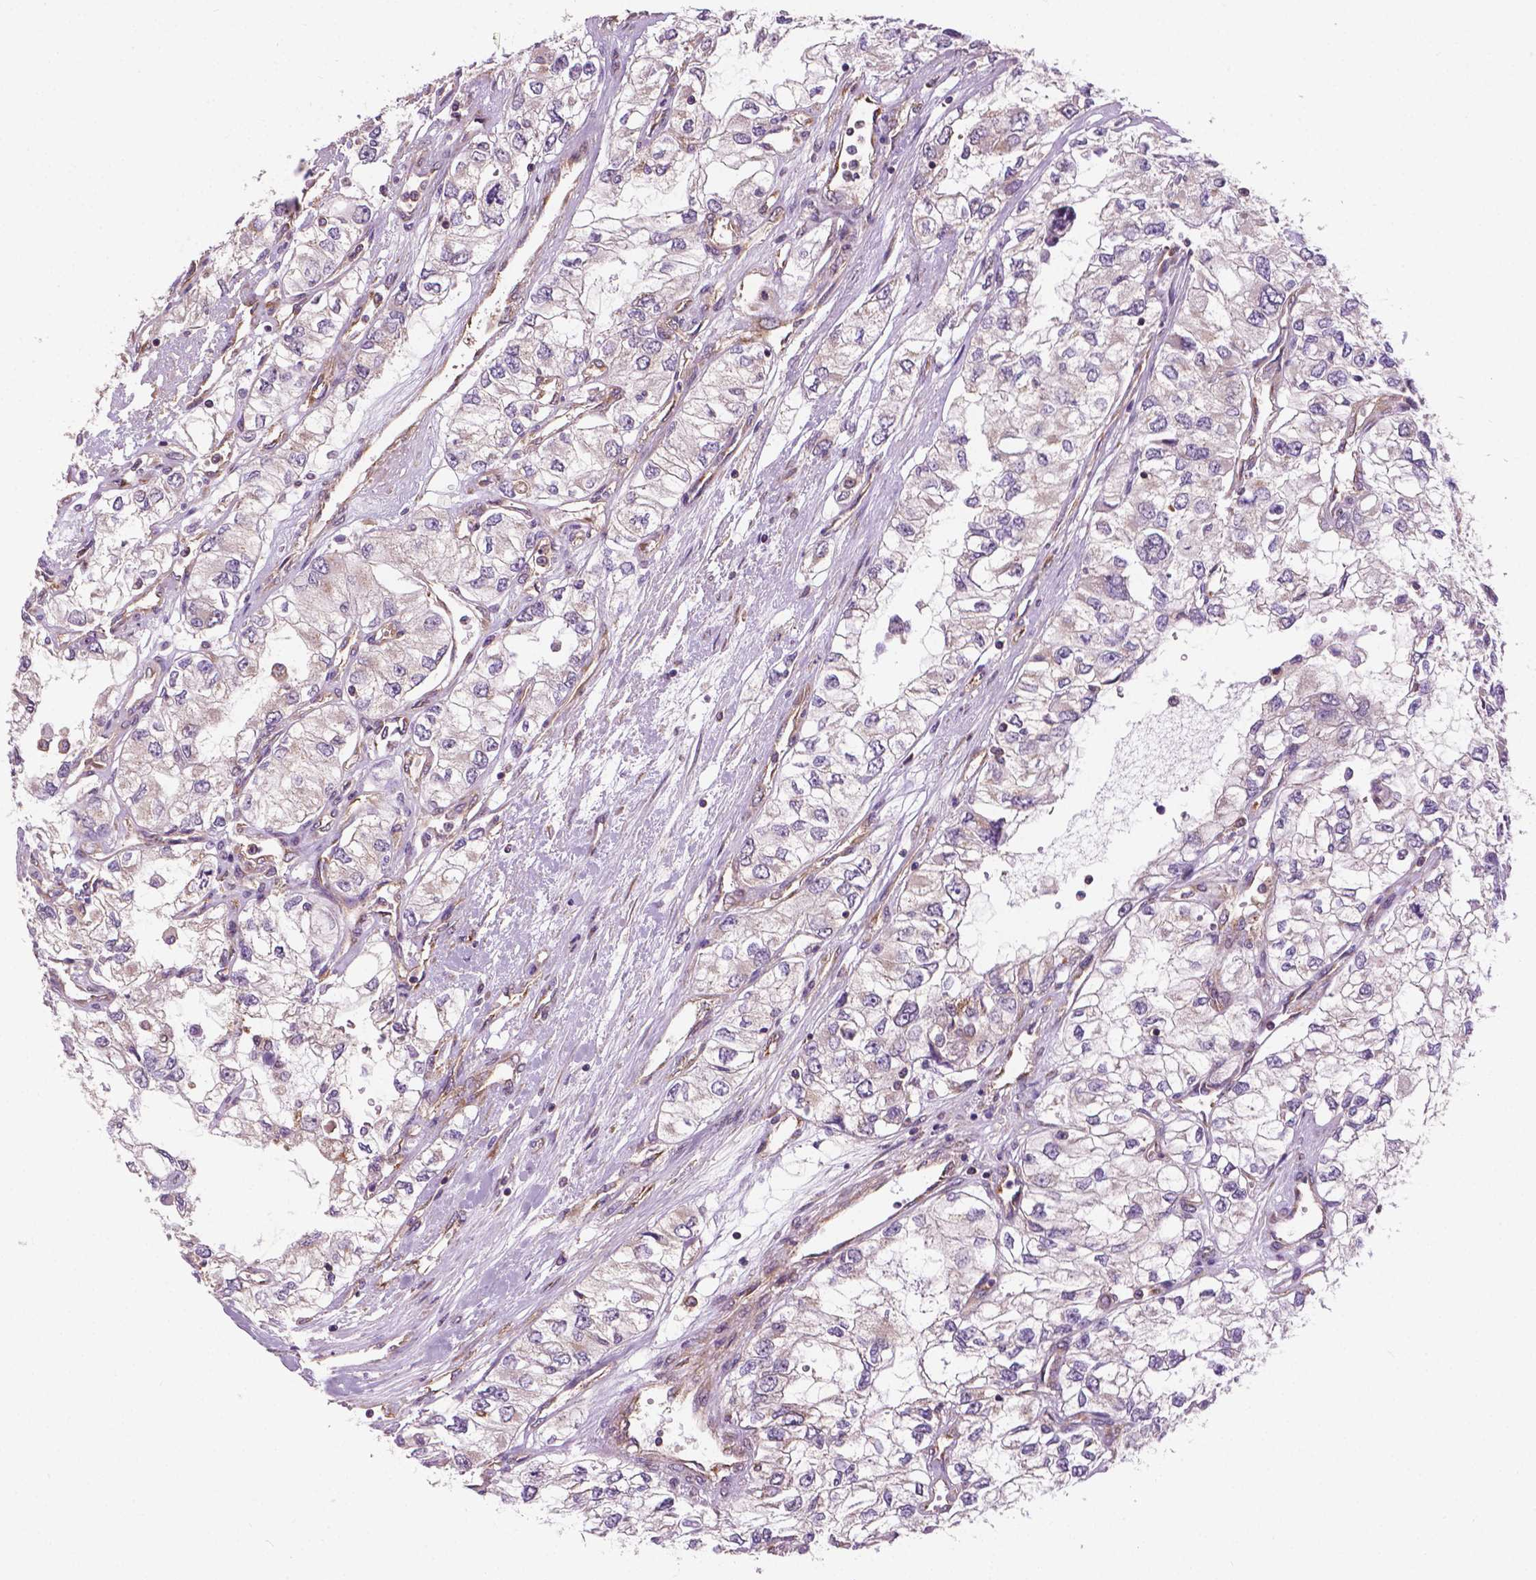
{"staining": {"intensity": "negative", "quantity": "none", "location": "none"}, "tissue": "renal cancer", "cell_type": "Tumor cells", "image_type": "cancer", "snomed": [{"axis": "morphology", "description": "Adenocarcinoma, NOS"}, {"axis": "topography", "description": "Kidney"}], "caption": "There is no significant staining in tumor cells of renal cancer (adenocarcinoma).", "gene": "MZT1", "patient": {"sex": "female", "age": 59}}